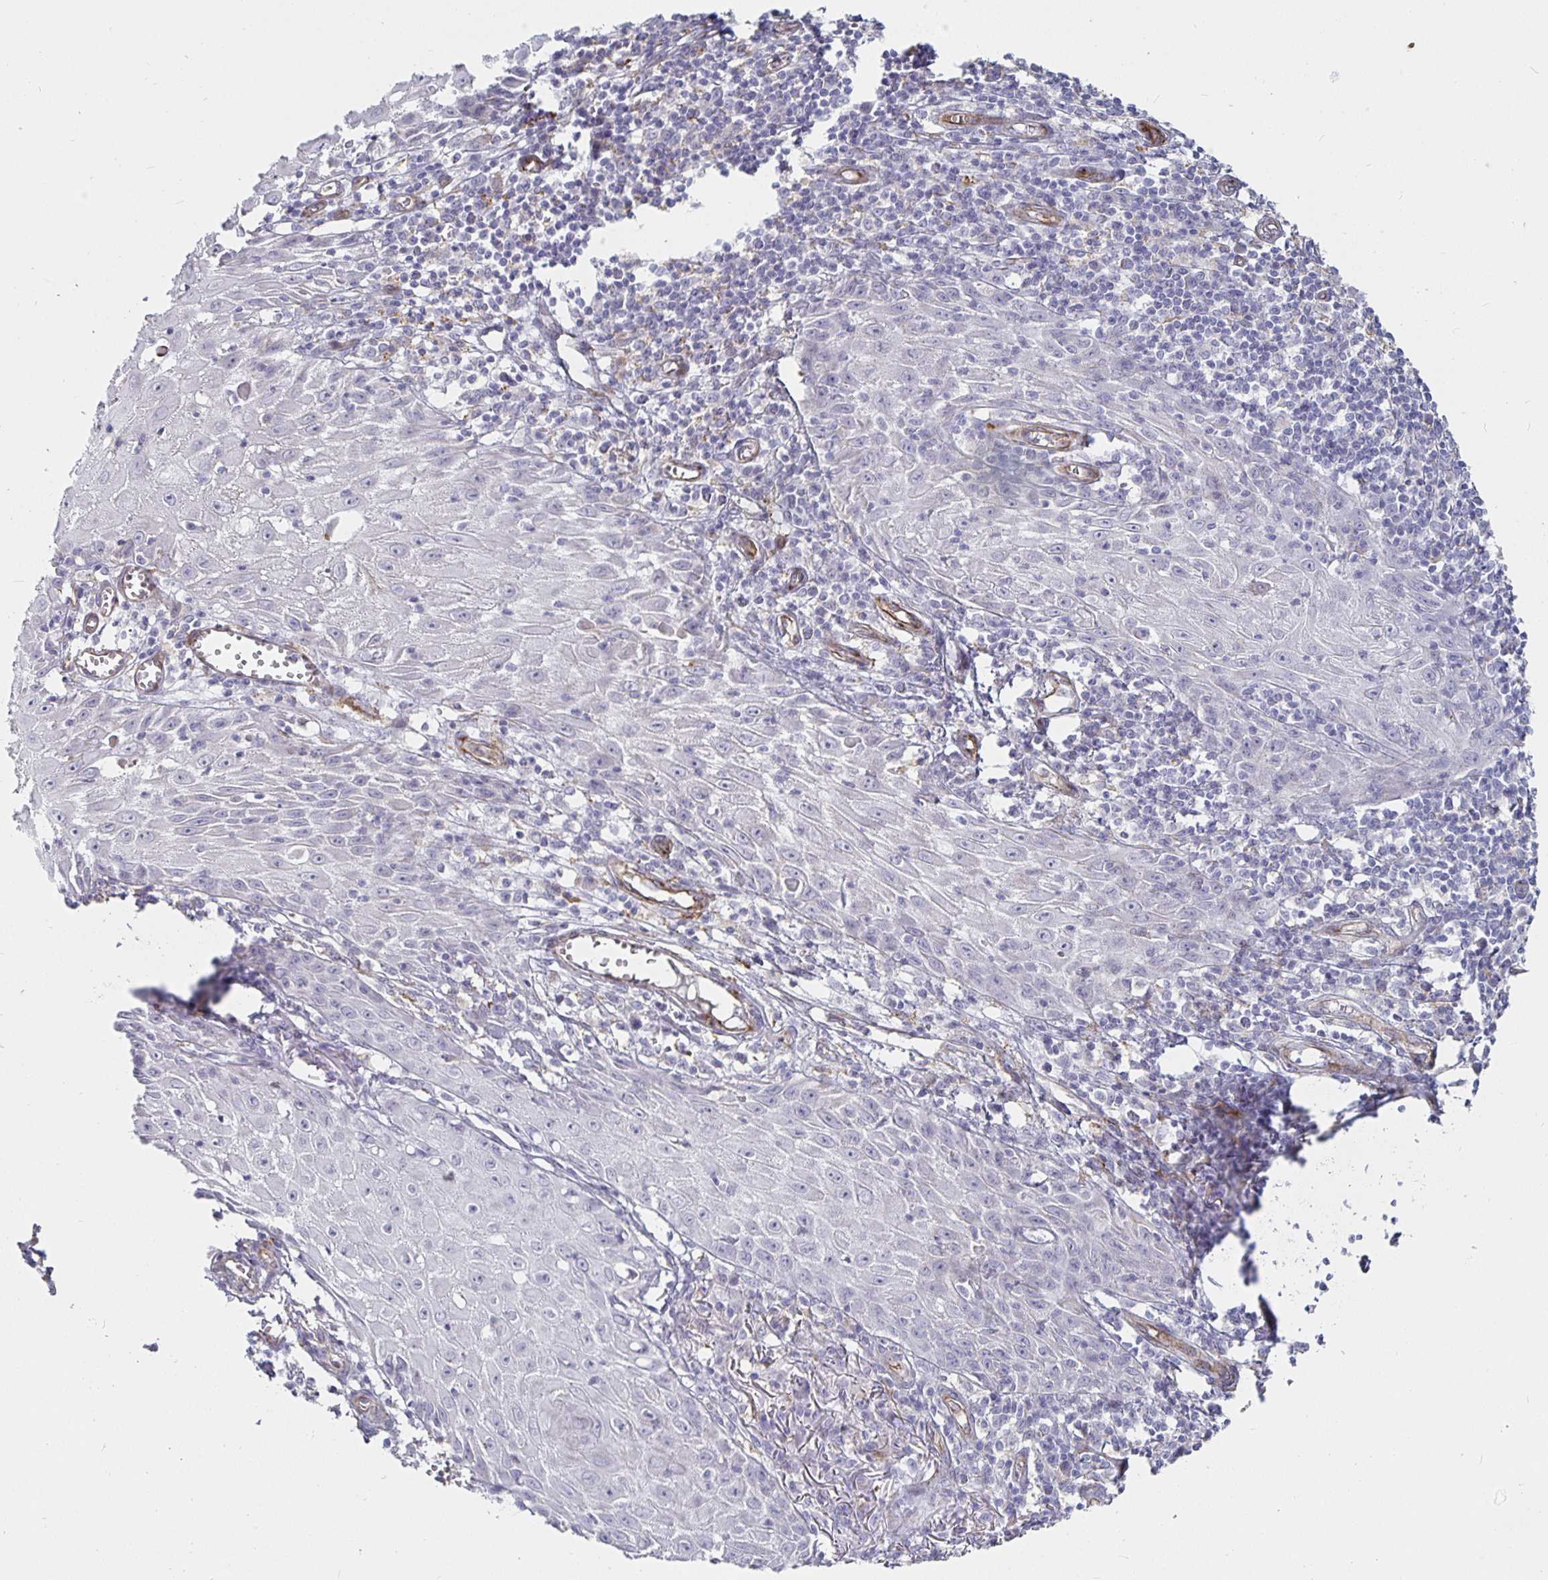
{"staining": {"intensity": "negative", "quantity": "none", "location": "none"}, "tissue": "skin cancer", "cell_type": "Tumor cells", "image_type": "cancer", "snomed": [{"axis": "morphology", "description": "Squamous cell carcinoma, NOS"}, {"axis": "topography", "description": "Skin"}], "caption": "IHC micrograph of neoplastic tissue: skin cancer (squamous cell carcinoma) stained with DAB exhibits no significant protein expression in tumor cells. (Immunohistochemistry (ihc), brightfield microscopy, high magnification).", "gene": "S100G", "patient": {"sex": "female", "age": 73}}